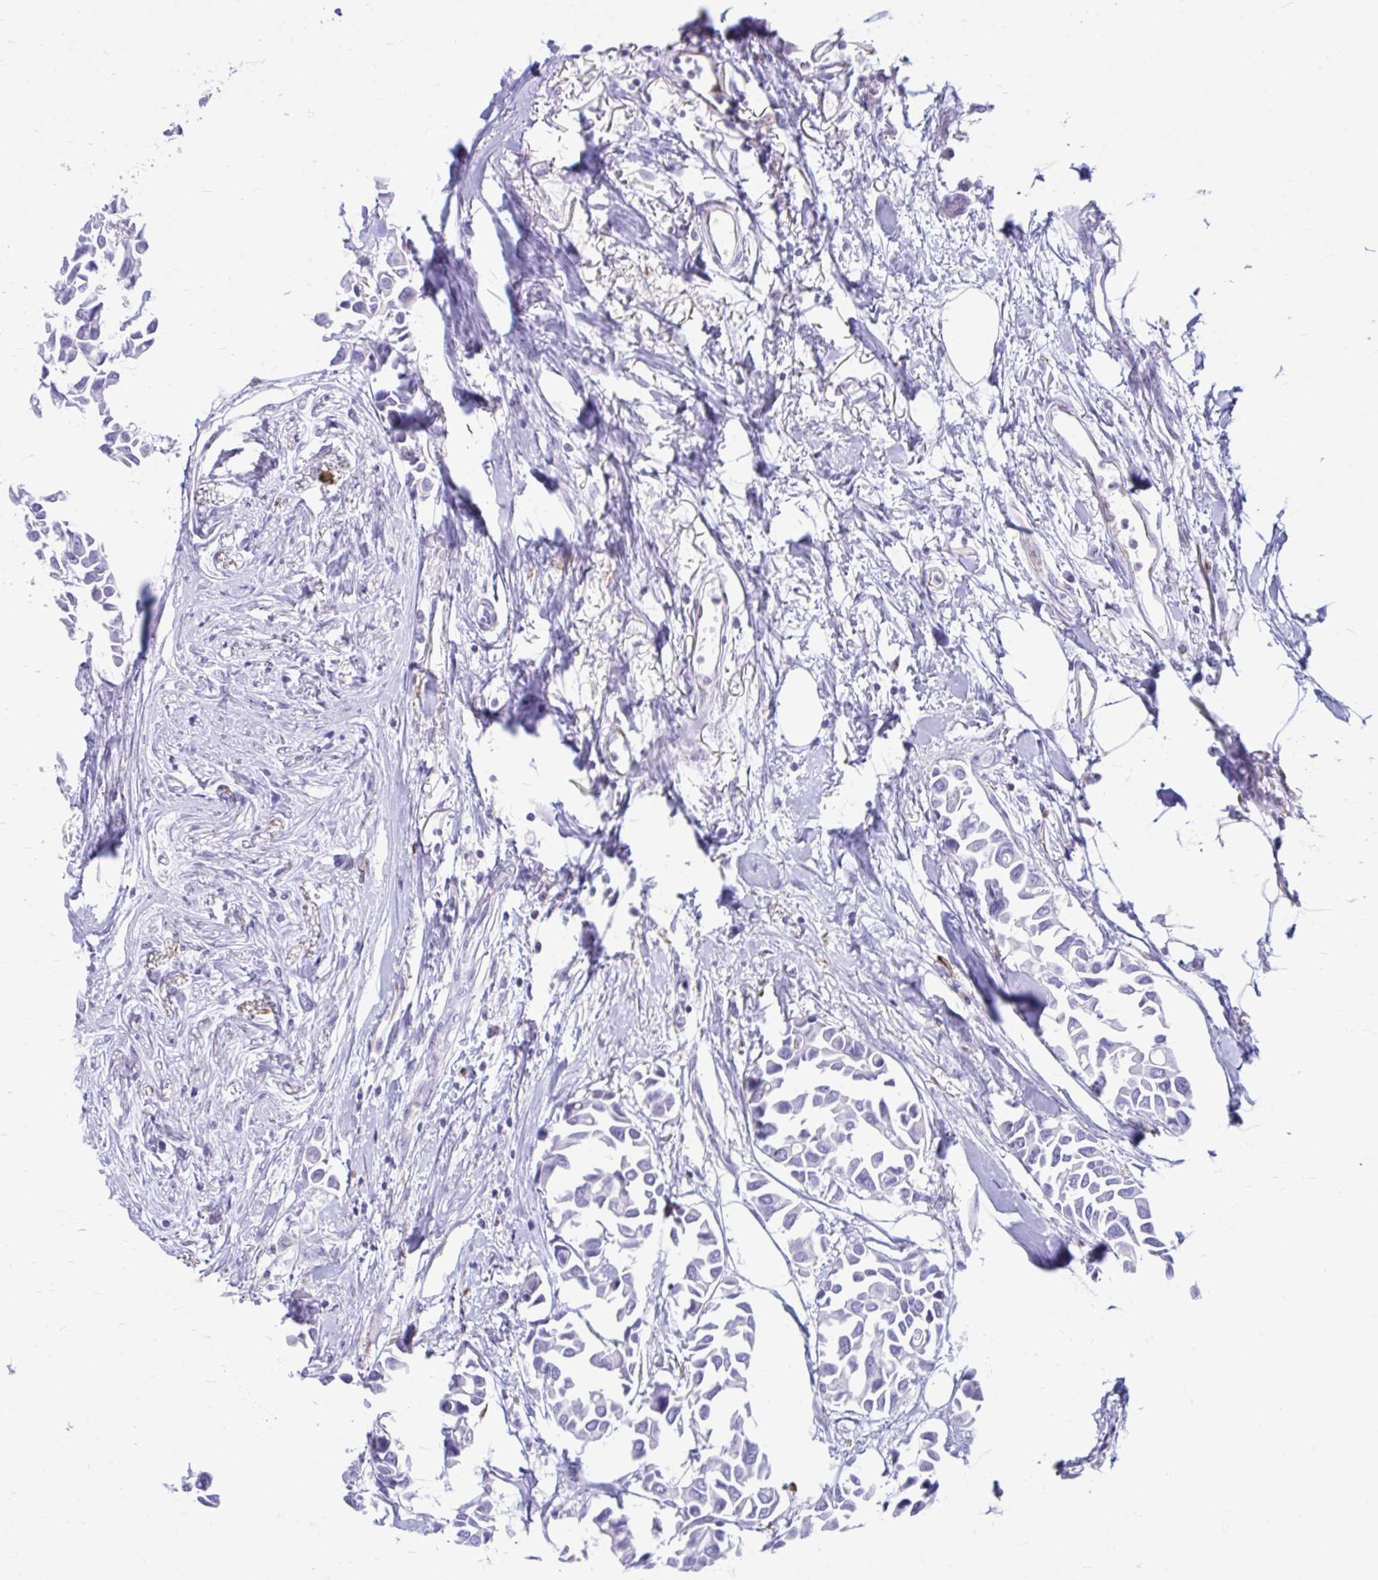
{"staining": {"intensity": "negative", "quantity": "none", "location": "none"}, "tissue": "breast cancer", "cell_type": "Tumor cells", "image_type": "cancer", "snomed": [{"axis": "morphology", "description": "Duct carcinoma"}, {"axis": "topography", "description": "Breast"}], "caption": "High power microscopy photomicrograph of an immunohistochemistry (IHC) micrograph of breast cancer (intraductal carcinoma), revealing no significant expression in tumor cells. (Brightfield microscopy of DAB immunohistochemistry (IHC) at high magnification).", "gene": "ZNF699", "patient": {"sex": "female", "age": 54}}